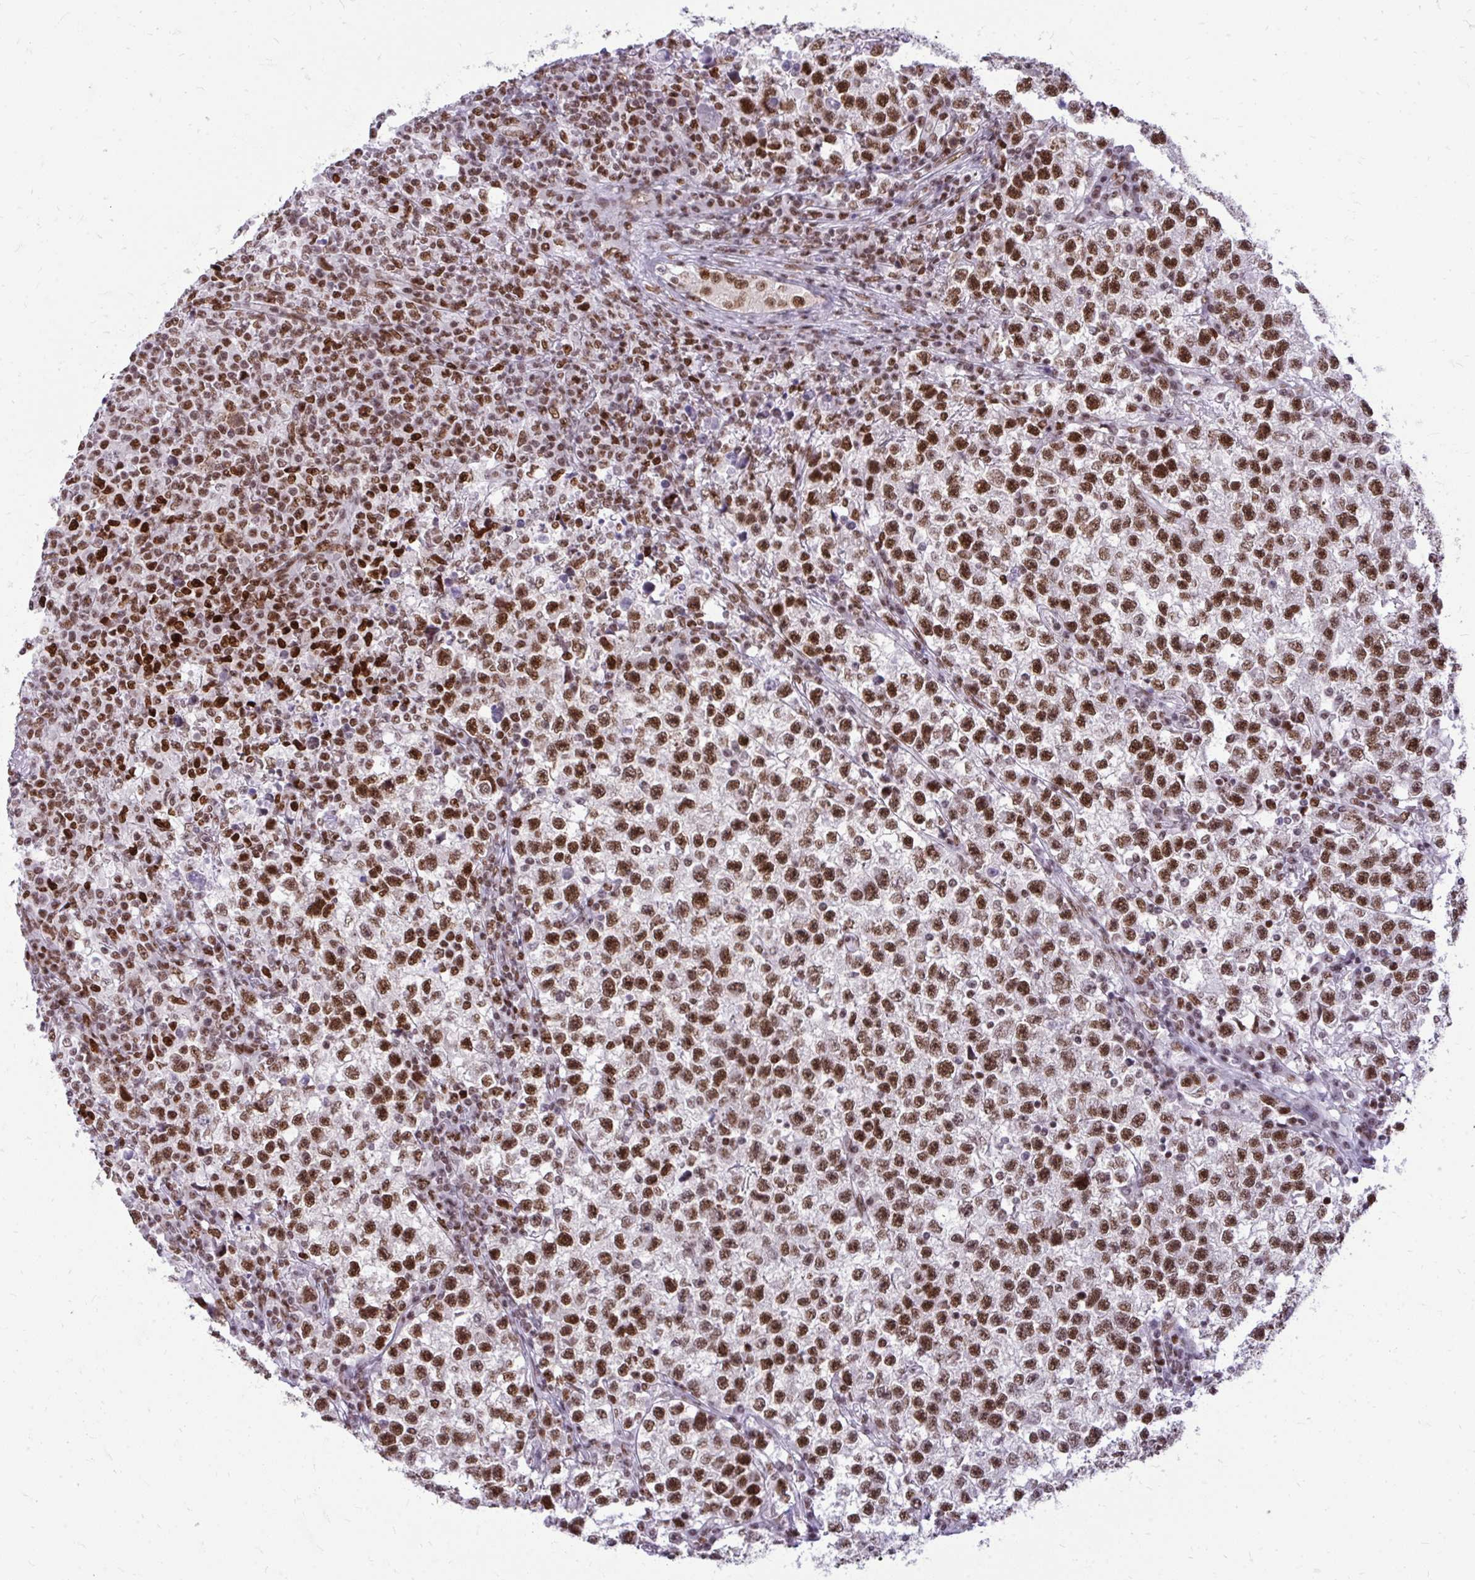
{"staining": {"intensity": "strong", "quantity": ">75%", "location": "nuclear"}, "tissue": "testis cancer", "cell_type": "Tumor cells", "image_type": "cancer", "snomed": [{"axis": "morphology", "description": "Seminoma, NOS"}, {"axis": "topography", "description": "Testis"}], "caption": "Human seminoma (testis) stained for a protein (brown) shows strong nuclear positive positivity in approximately >75% of tumor cells.", "gene": "CDYL", "patient": {"sex": "male", "age": 22}}